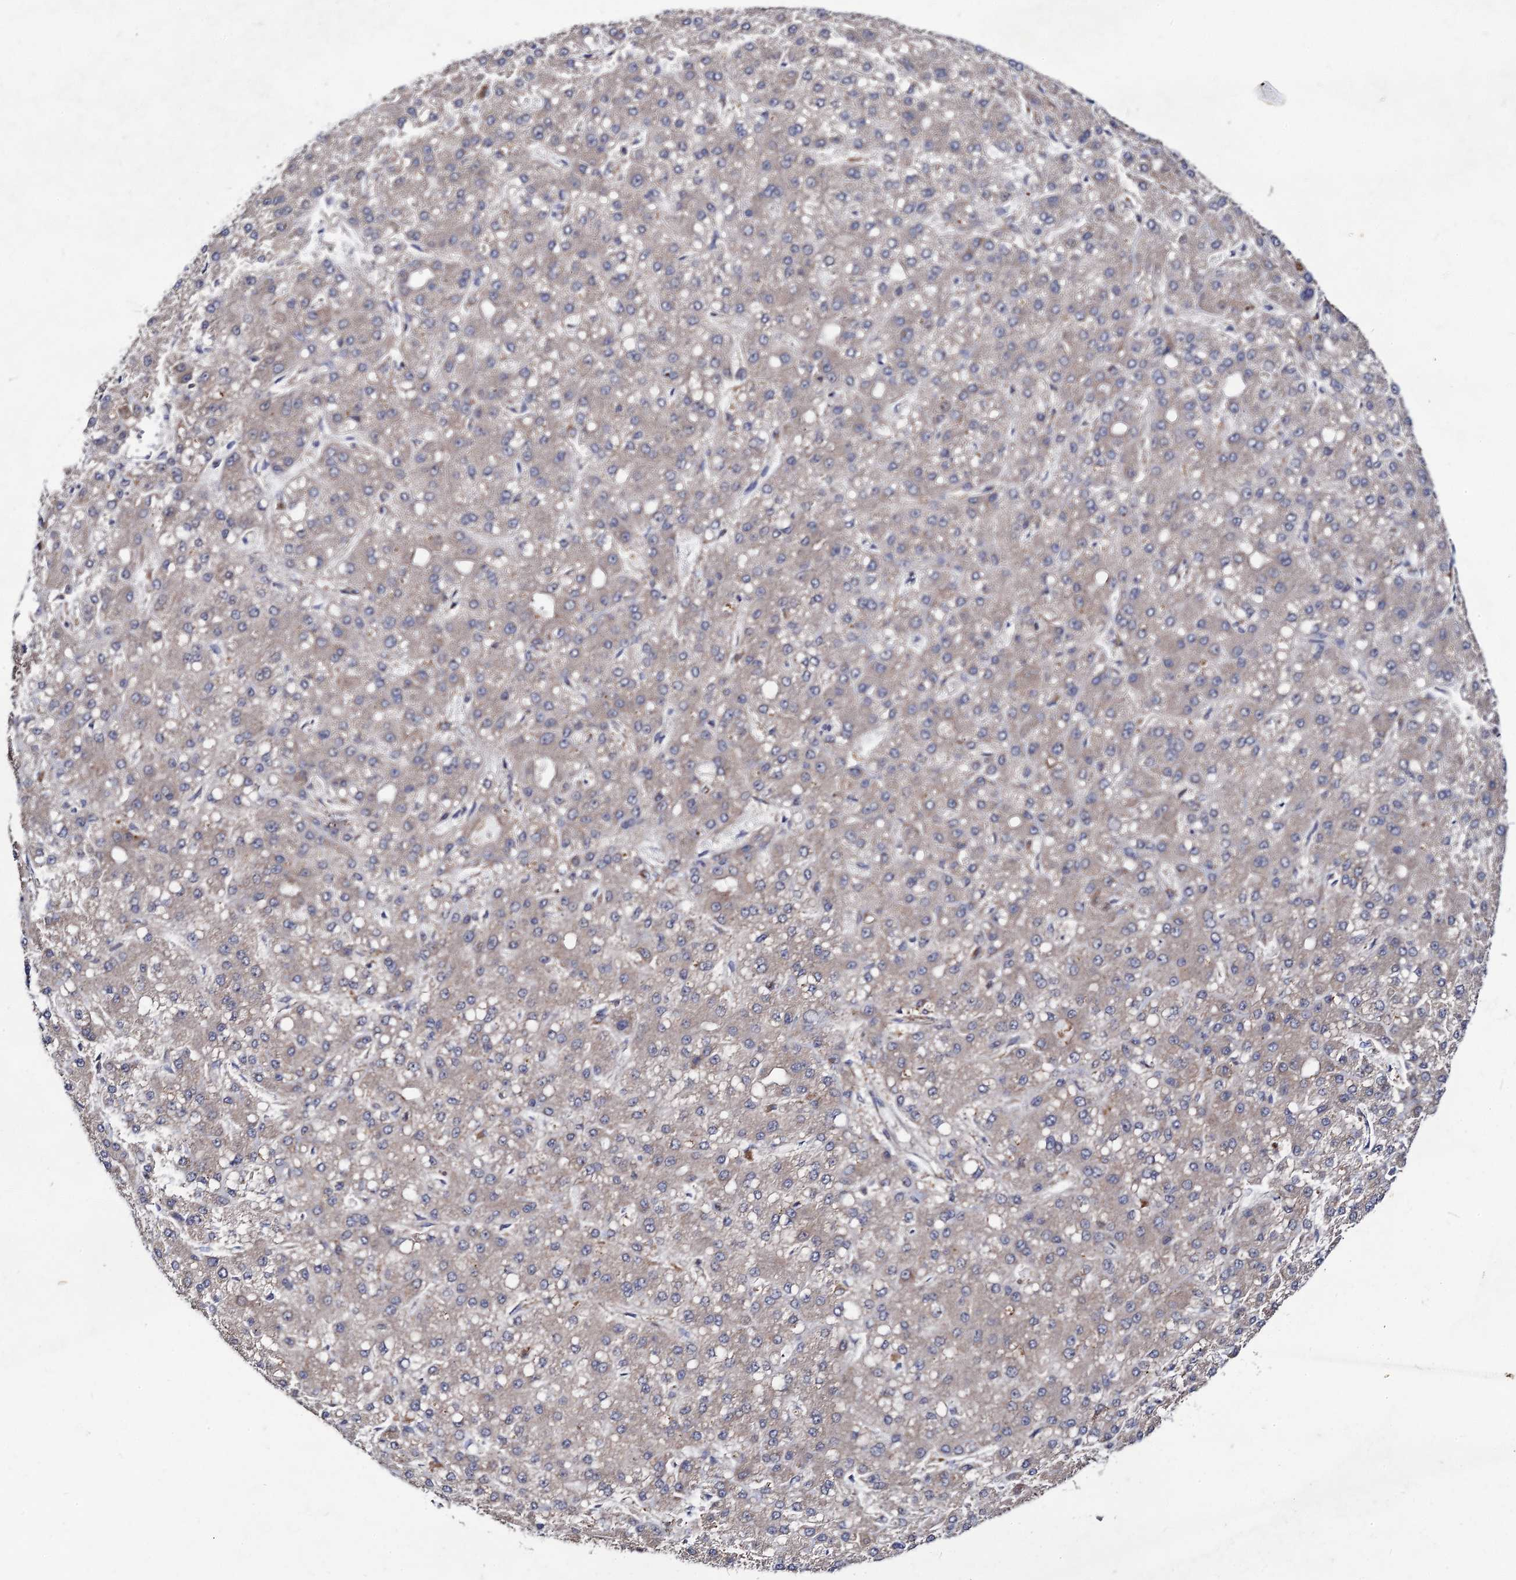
{"staining": {"intensity": "weak", "quantity": "<25%", "location": "cytoplasmic/membranous"}, "tissue": "liver cancer", "cell_type": "Tumor cells", "image_type": "cancer", "snomed": [{"axis": "morphology", "description": "Carcinoma, Hepatocellular, NOS"}, {"axis": "topography", "description": "Liver"}], "caption": "Tumor cells show no significant staining in liver hepatocellular carcinoma.", "gene": "DYDC1", "patient": {"sex": "male", "age": 67}}